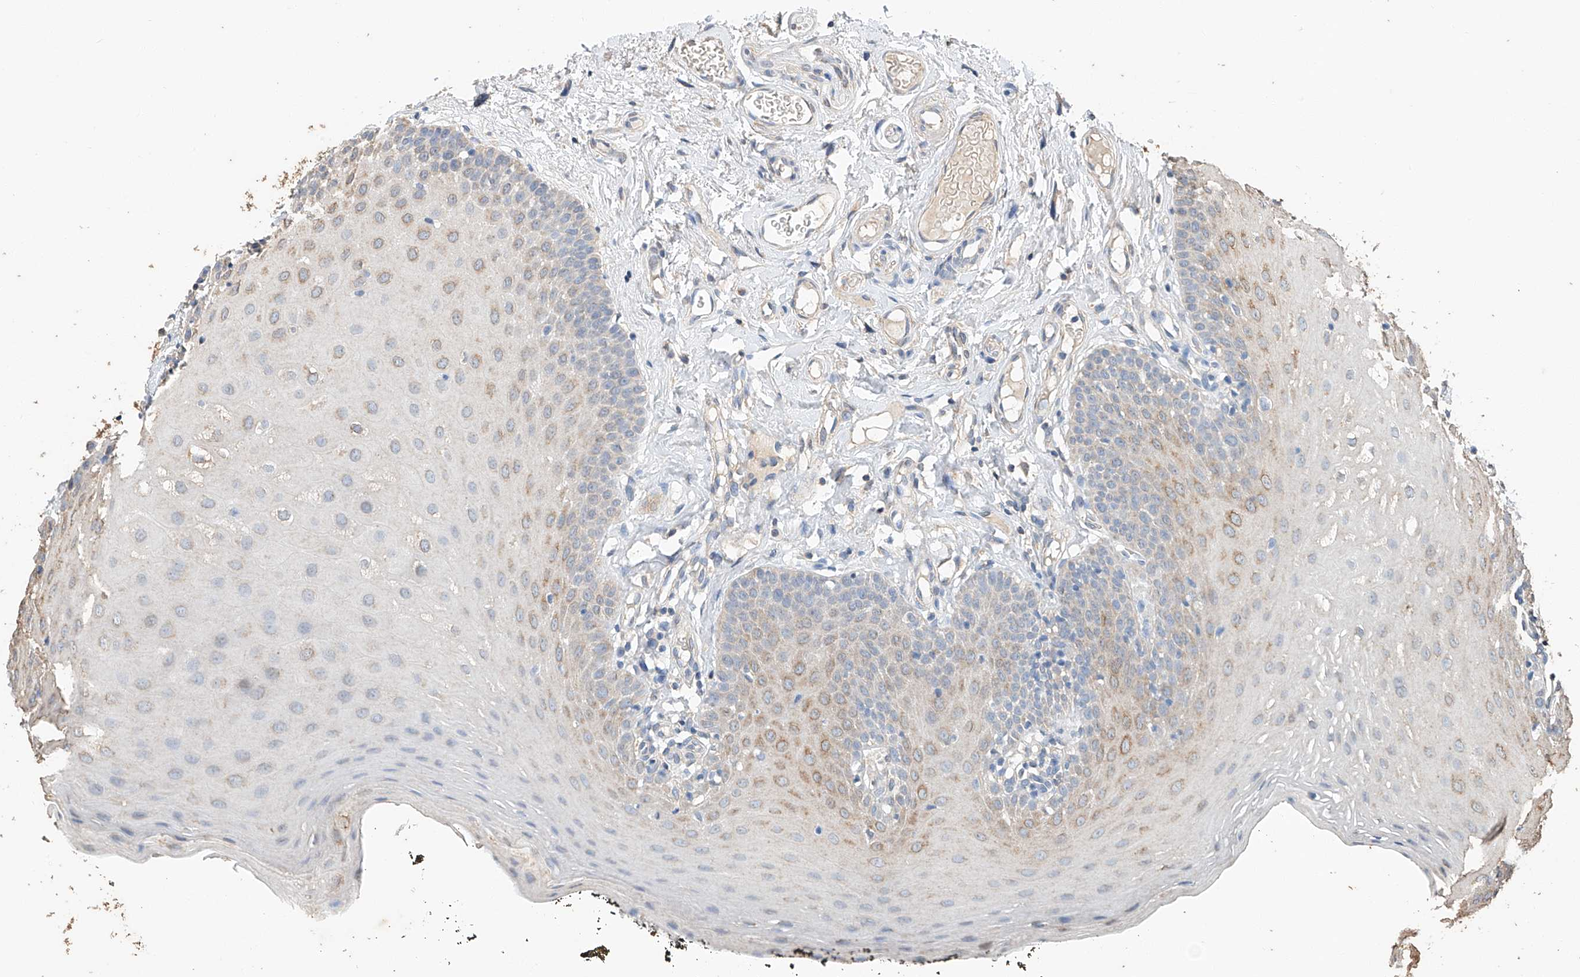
{"staining": {"intensity": "moderate", "quantity": "<25%", "location": "cytoplasmic/membranous"}, "tissue": "oral mucosa", "cell_type": "Squamous epithelial cells", "image_type": "normal", "snomed": [{"axis": "morphology", "description": "Normal tissue, NOS"}, {"axis": "topography", "description": "Oral tissue"}], "caption": "Moderate cytoplasmic/membranous expression is seen in approximately <25% of squamous epithelial cells in unremarkable oral mucosa. (Stains: DAB (3,3'-diaminobenzidine) in brown, nuclei in blue, Microscopy: brightfield microscopy at high magnification).", "gene": "CERS4", "patient": {"sex": "male", "age": 74}}